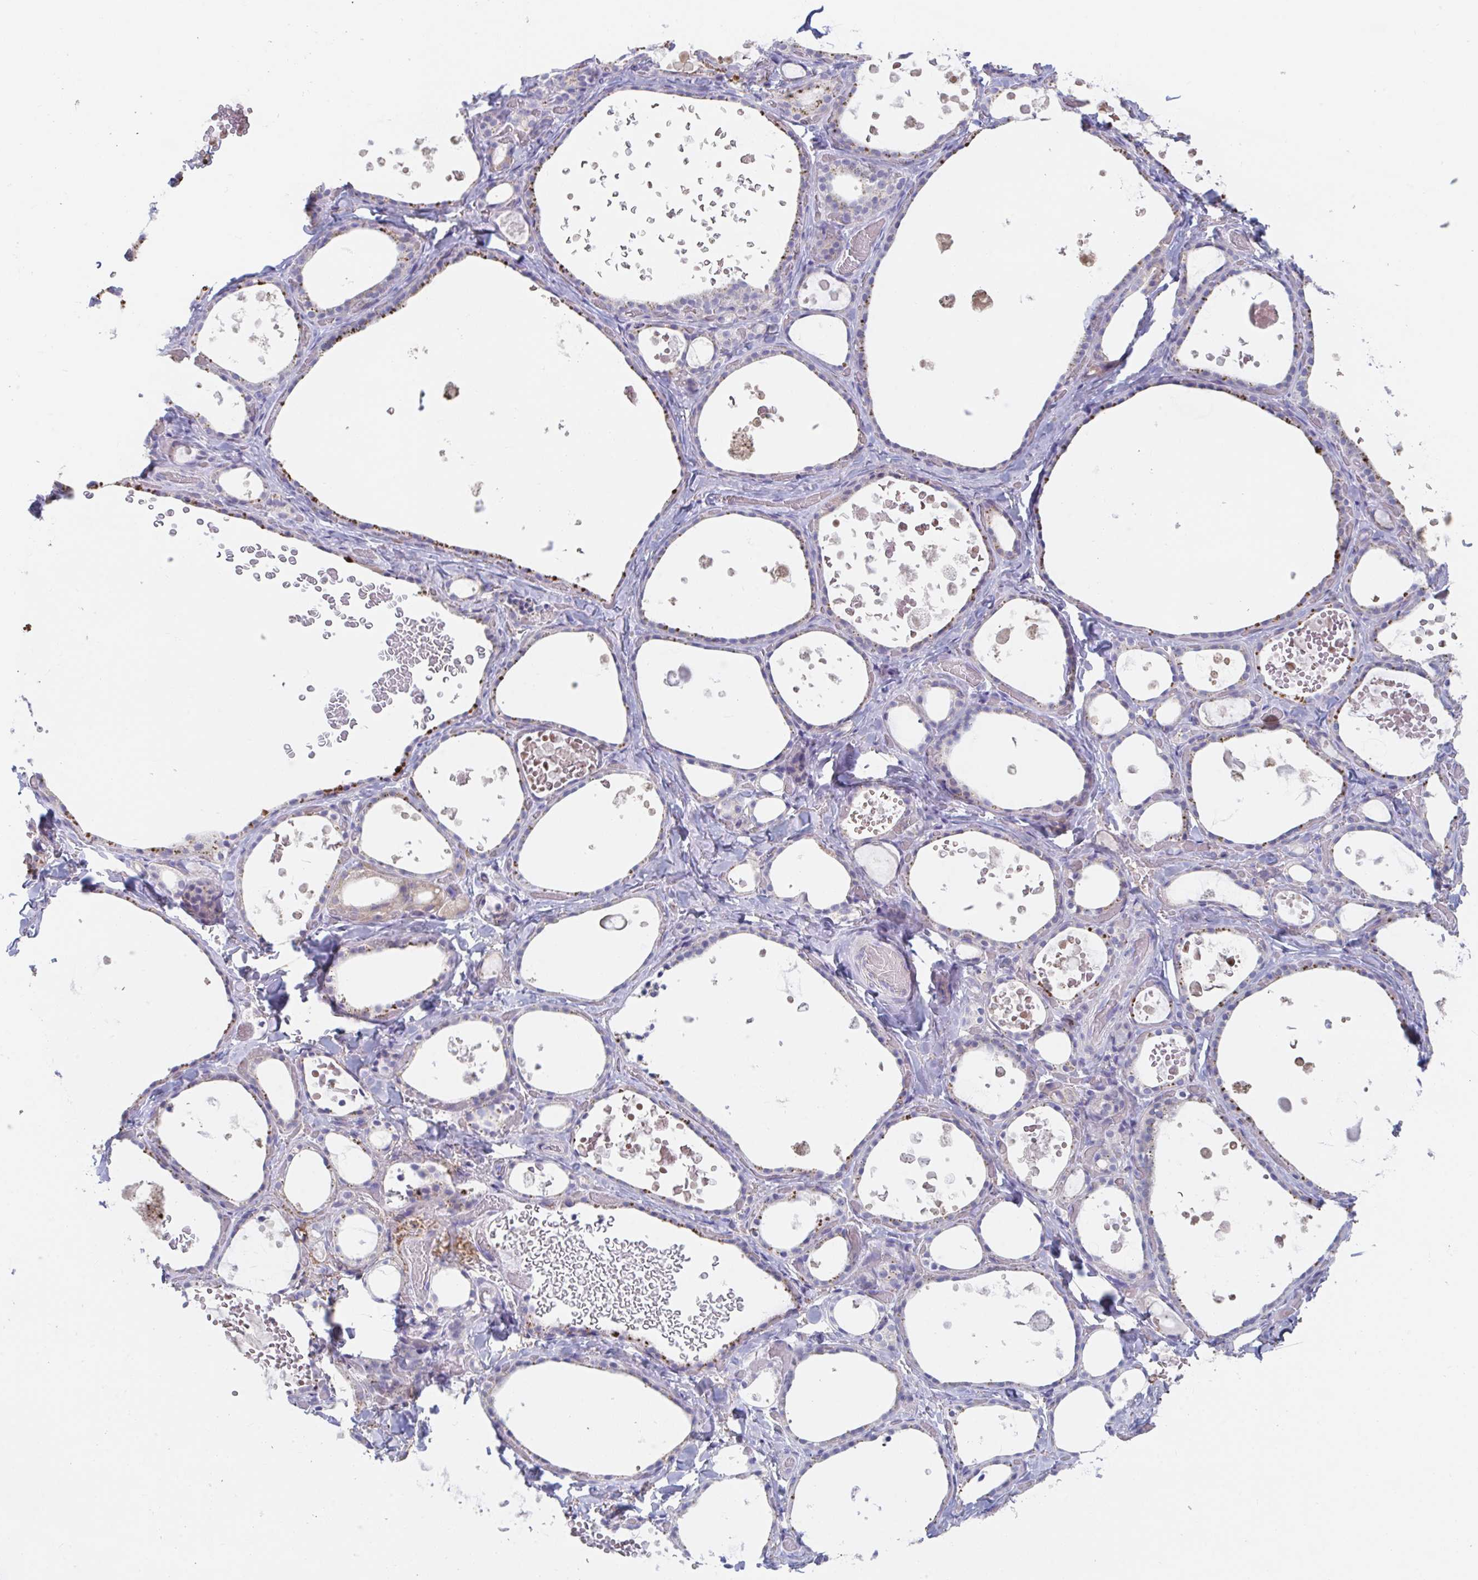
{"staining": {"intensity": "moderate", "quantity": "<25%", "location": "cytoplasmic/membranous"}, "tissue": "thyroid gland", "cell_type": "Glandular cells", "image_type": "normal", "snomed": [{"axis": "morphology", "description": "Normal tissue, NOS"}, {"axis": "topography", "description": "Thyroid gland"}], "caption": "Protein positivity by IHC displays moderate cytoplasmic/membranous positivity in about <25% of glandular cells in normal thyroid gland.", "gene": "KCNK5", "patient": {"sex": "female", "age": 56}}